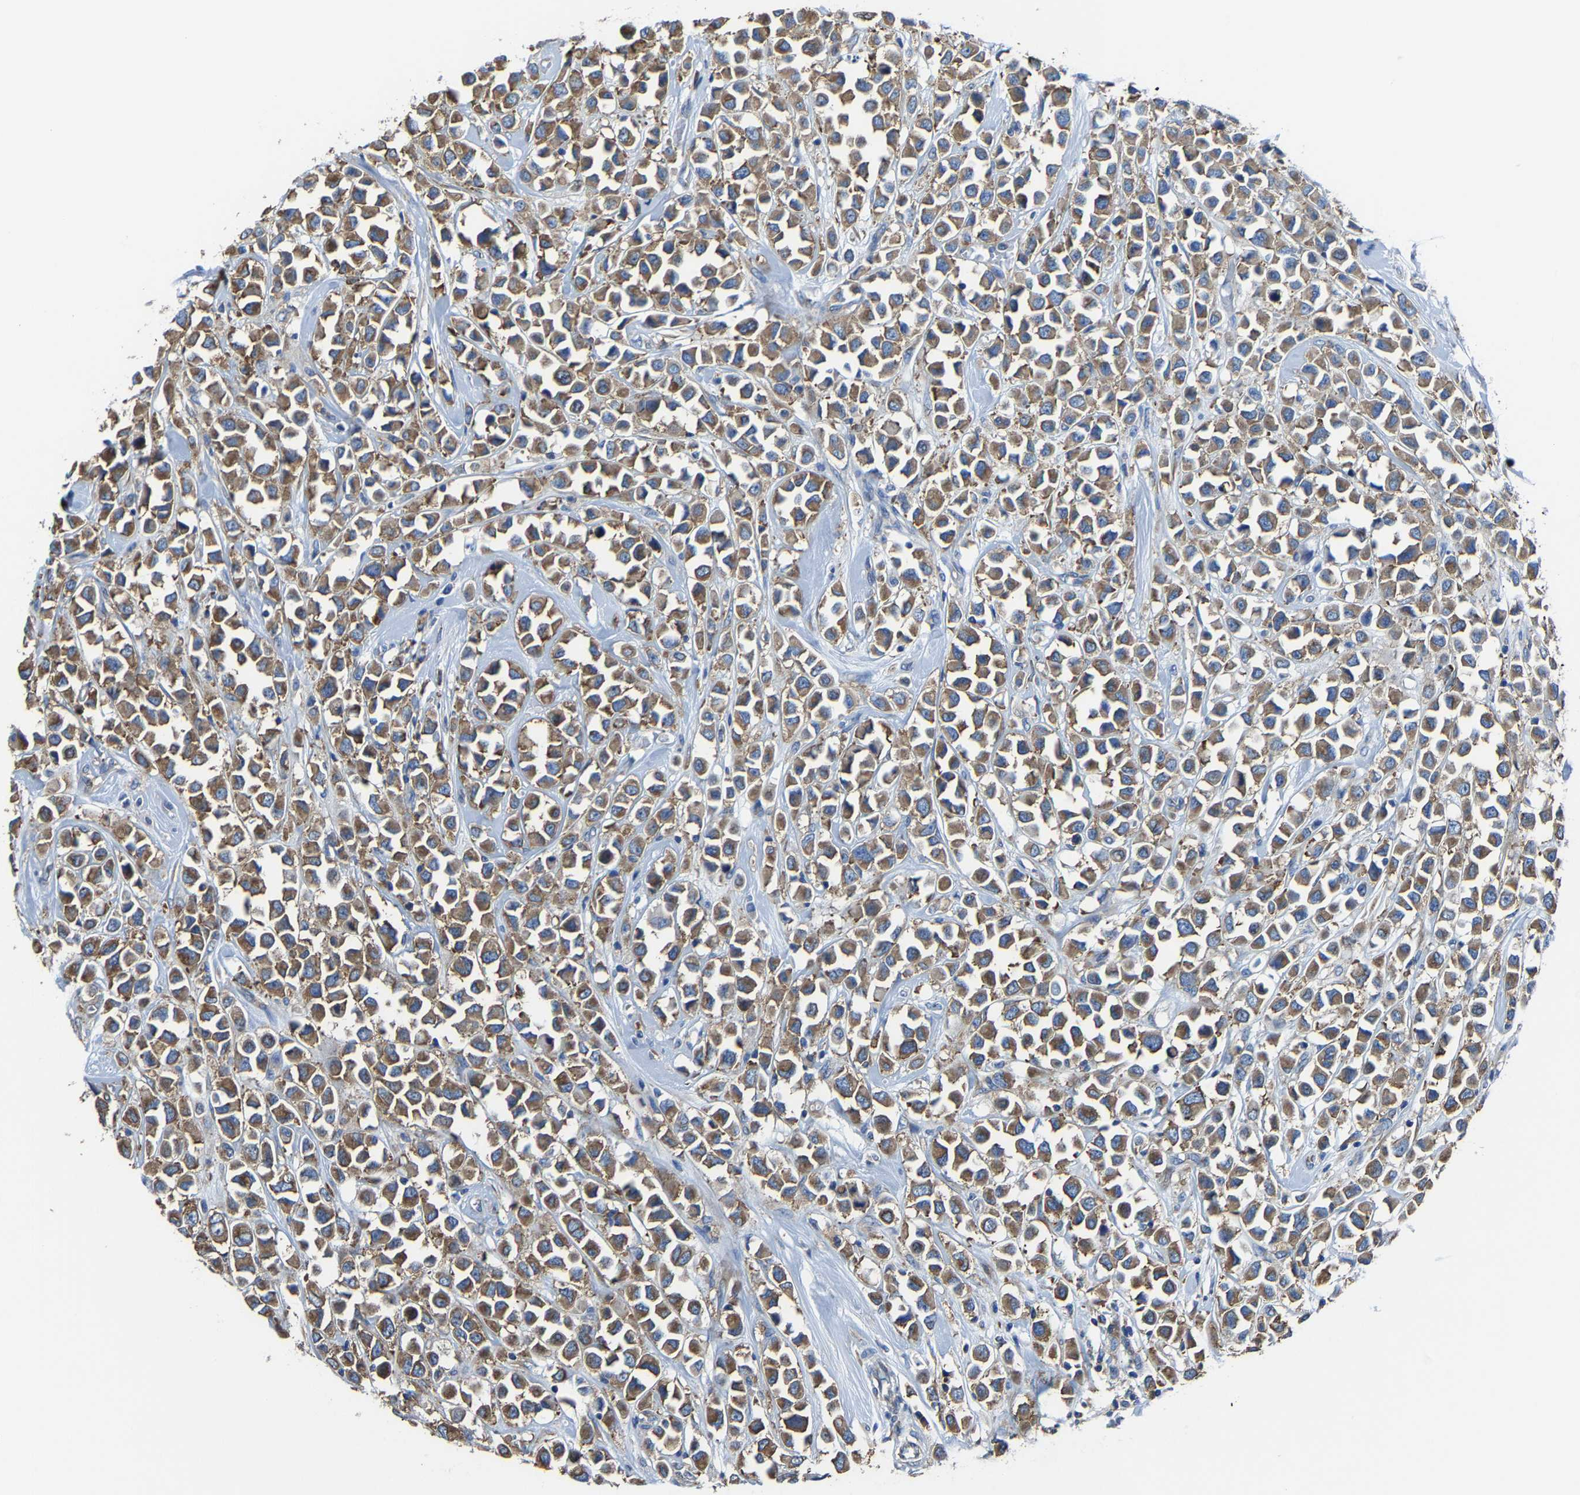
{"staining": {"intensity": "strong", "quantity": ">75%", "location": "cytoplasmic/membranous"}, "tissue": "breast cancer", "cell_type": "Tumor cells", "image_type": "cancer", "snomed": [{"axis": "morphology", "description": "Duct carcinoma"}, {"axis": "topography", "description": "Breast"}], "caption": "A high amount of strong cytoplasmic/membranous staining is present in about >75% of tumor cells in invasive ductal carcinoma (breast) tissue.", "gene": "G3BP2", "patient": {"sex": "female", "age": 61}}